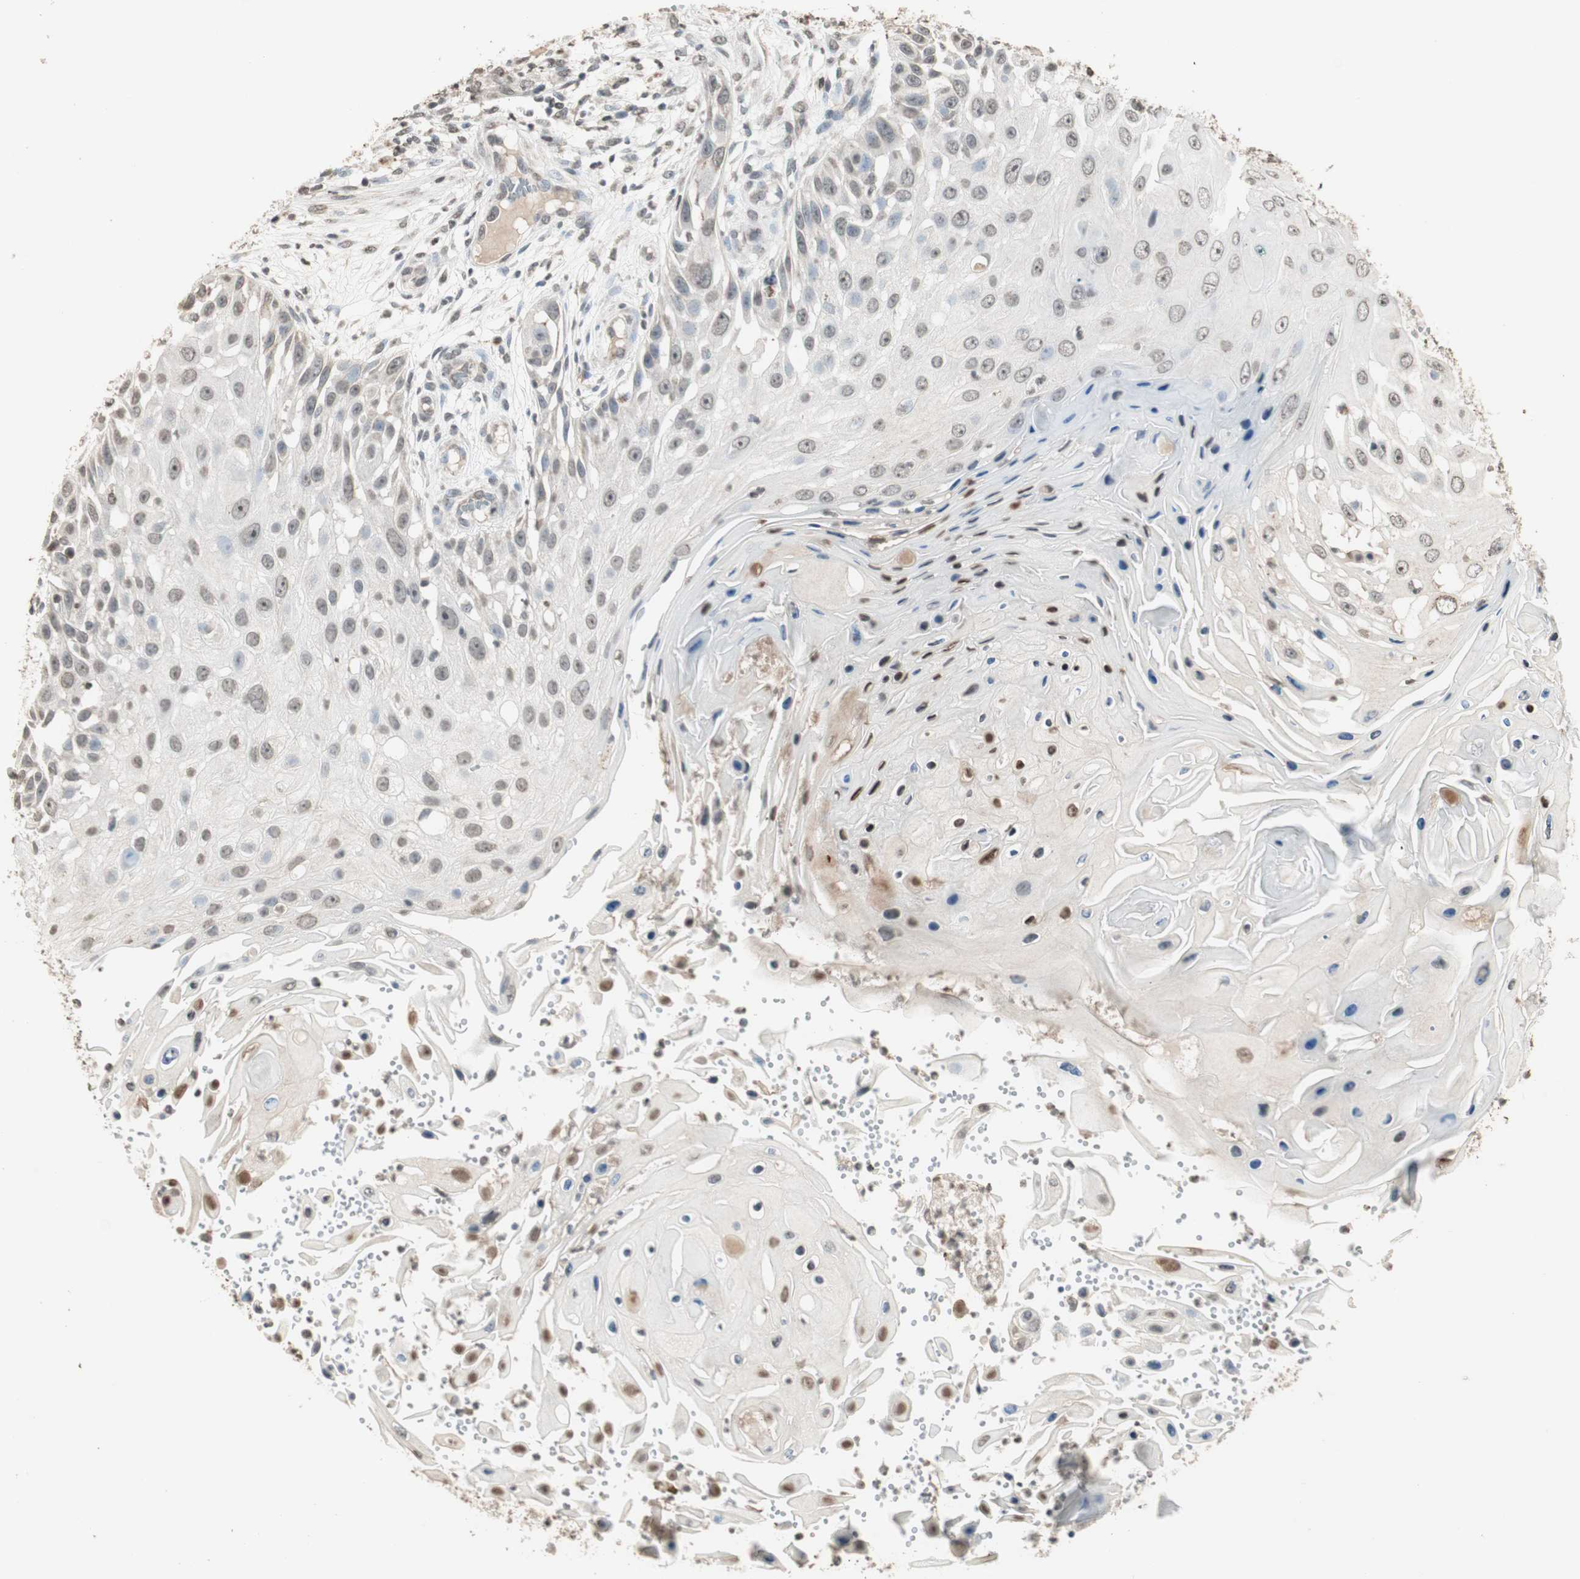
{"staining": {"intensity": "weak", "quantity": "25%-75%", "location": "nuclear"}, "tissue": "skin cancer", "cell_type": "Tumor cells", "image_type": "cancer", "snomed": [{"axis": "morphology", "description": "Squamous cell carcinoma, NOS"}, {"axis": "topography", "description": "Skin"}], "caption": "Protein expression analysis of human squamous cell carcinoma (skin) reveals weak nuclear staining in approximately 25%-75% of tumor cells.", "gene": "PRELID1", "patient": {"sex": "female", "age": 44}}